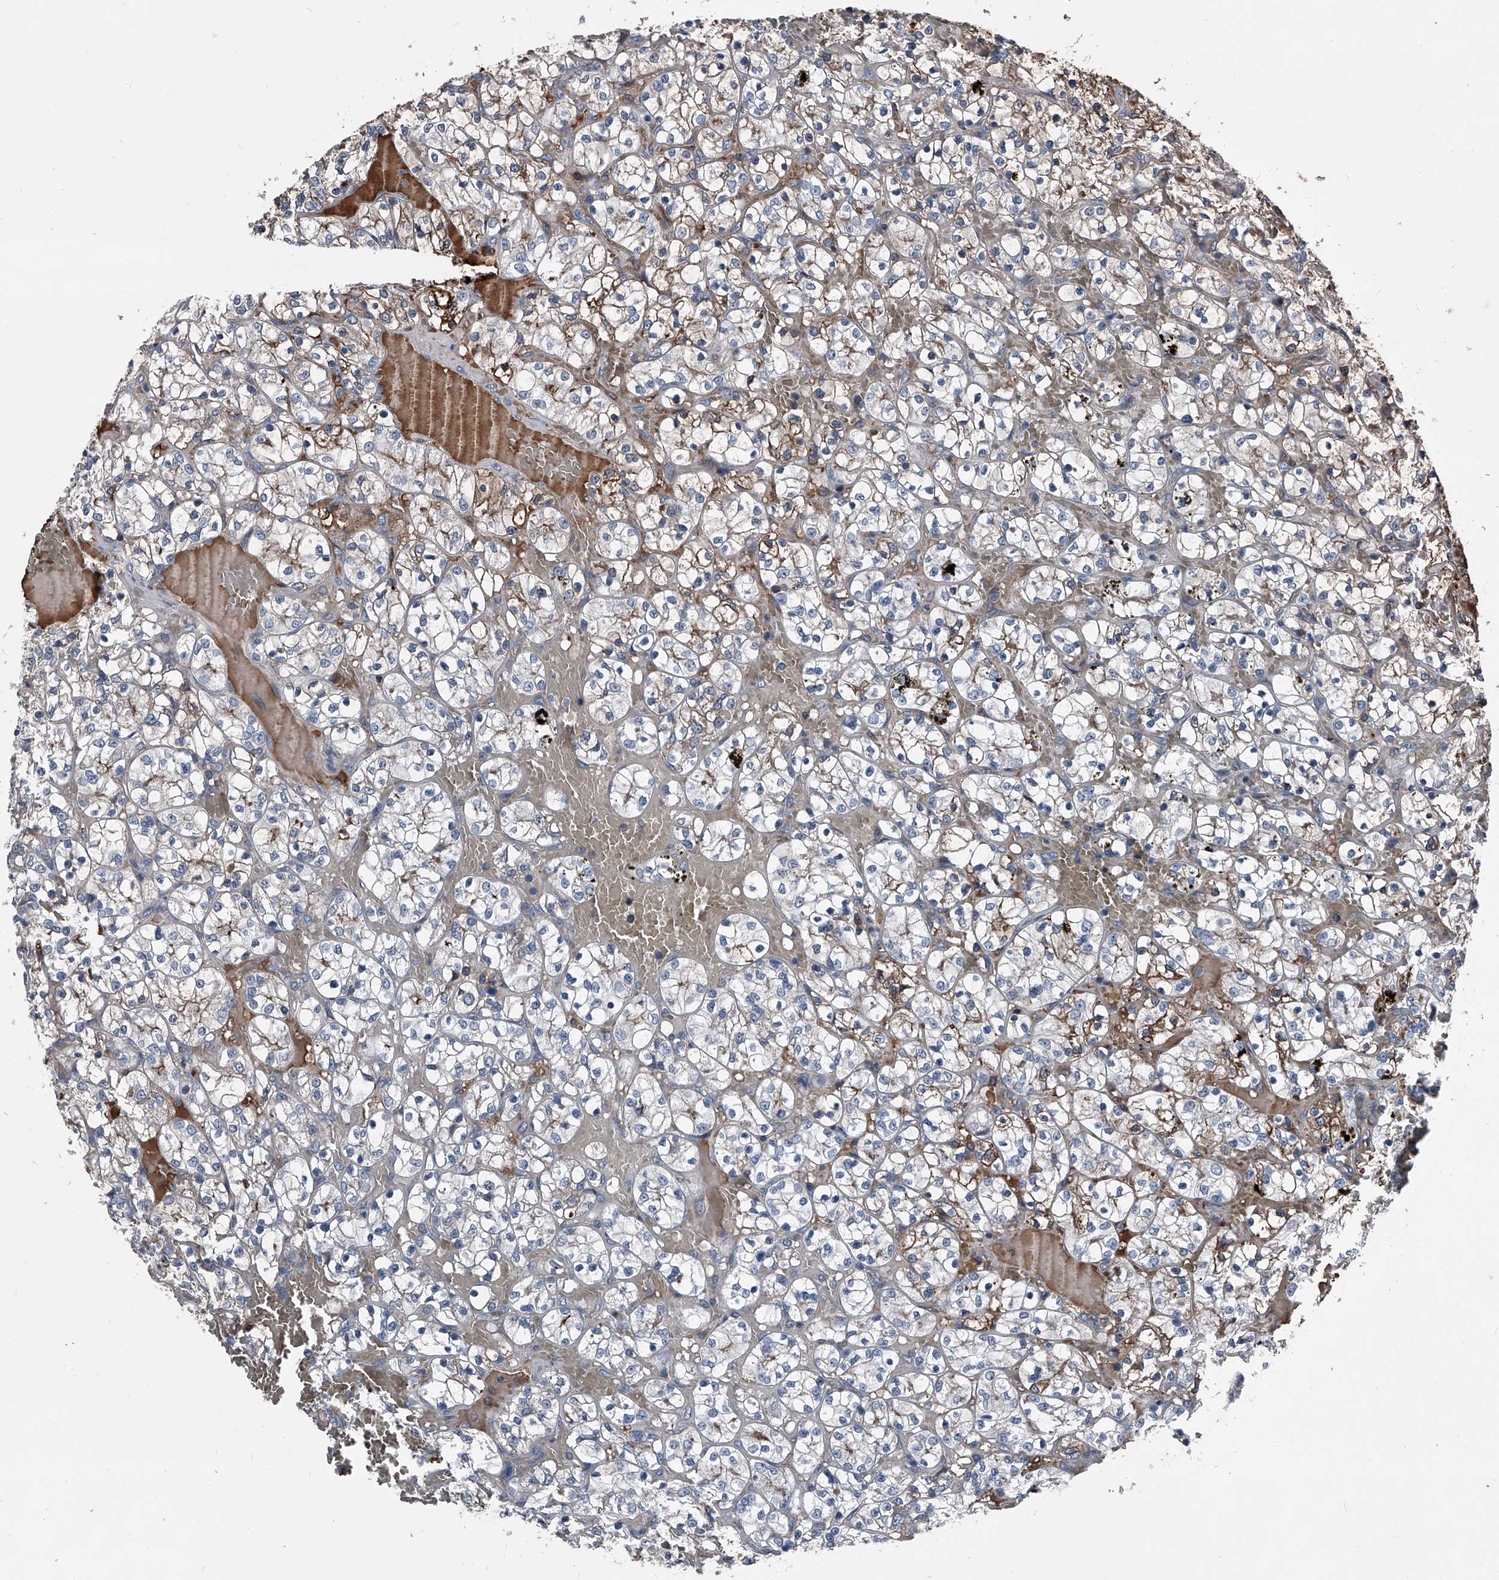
{"staining": {"intensity": "weak", "quantity": "<25%", "location": "cytoplasmic/membranous"}, "tissue": "renal cancer", "cell_type": "Tumor cells", "image_type": "cancer", "snomed": [{"axis": "morphology", "description": "Adenocarcinoma, NOS"}, {"axis": "topography", "description": "Kidney"}], "caption": "Protein analysis of adenocarcinoma (renal) reveals no significant positivity in tumor cells.", "gene": "KIF13A", "patient": {"sex": "female", "age": 69}}